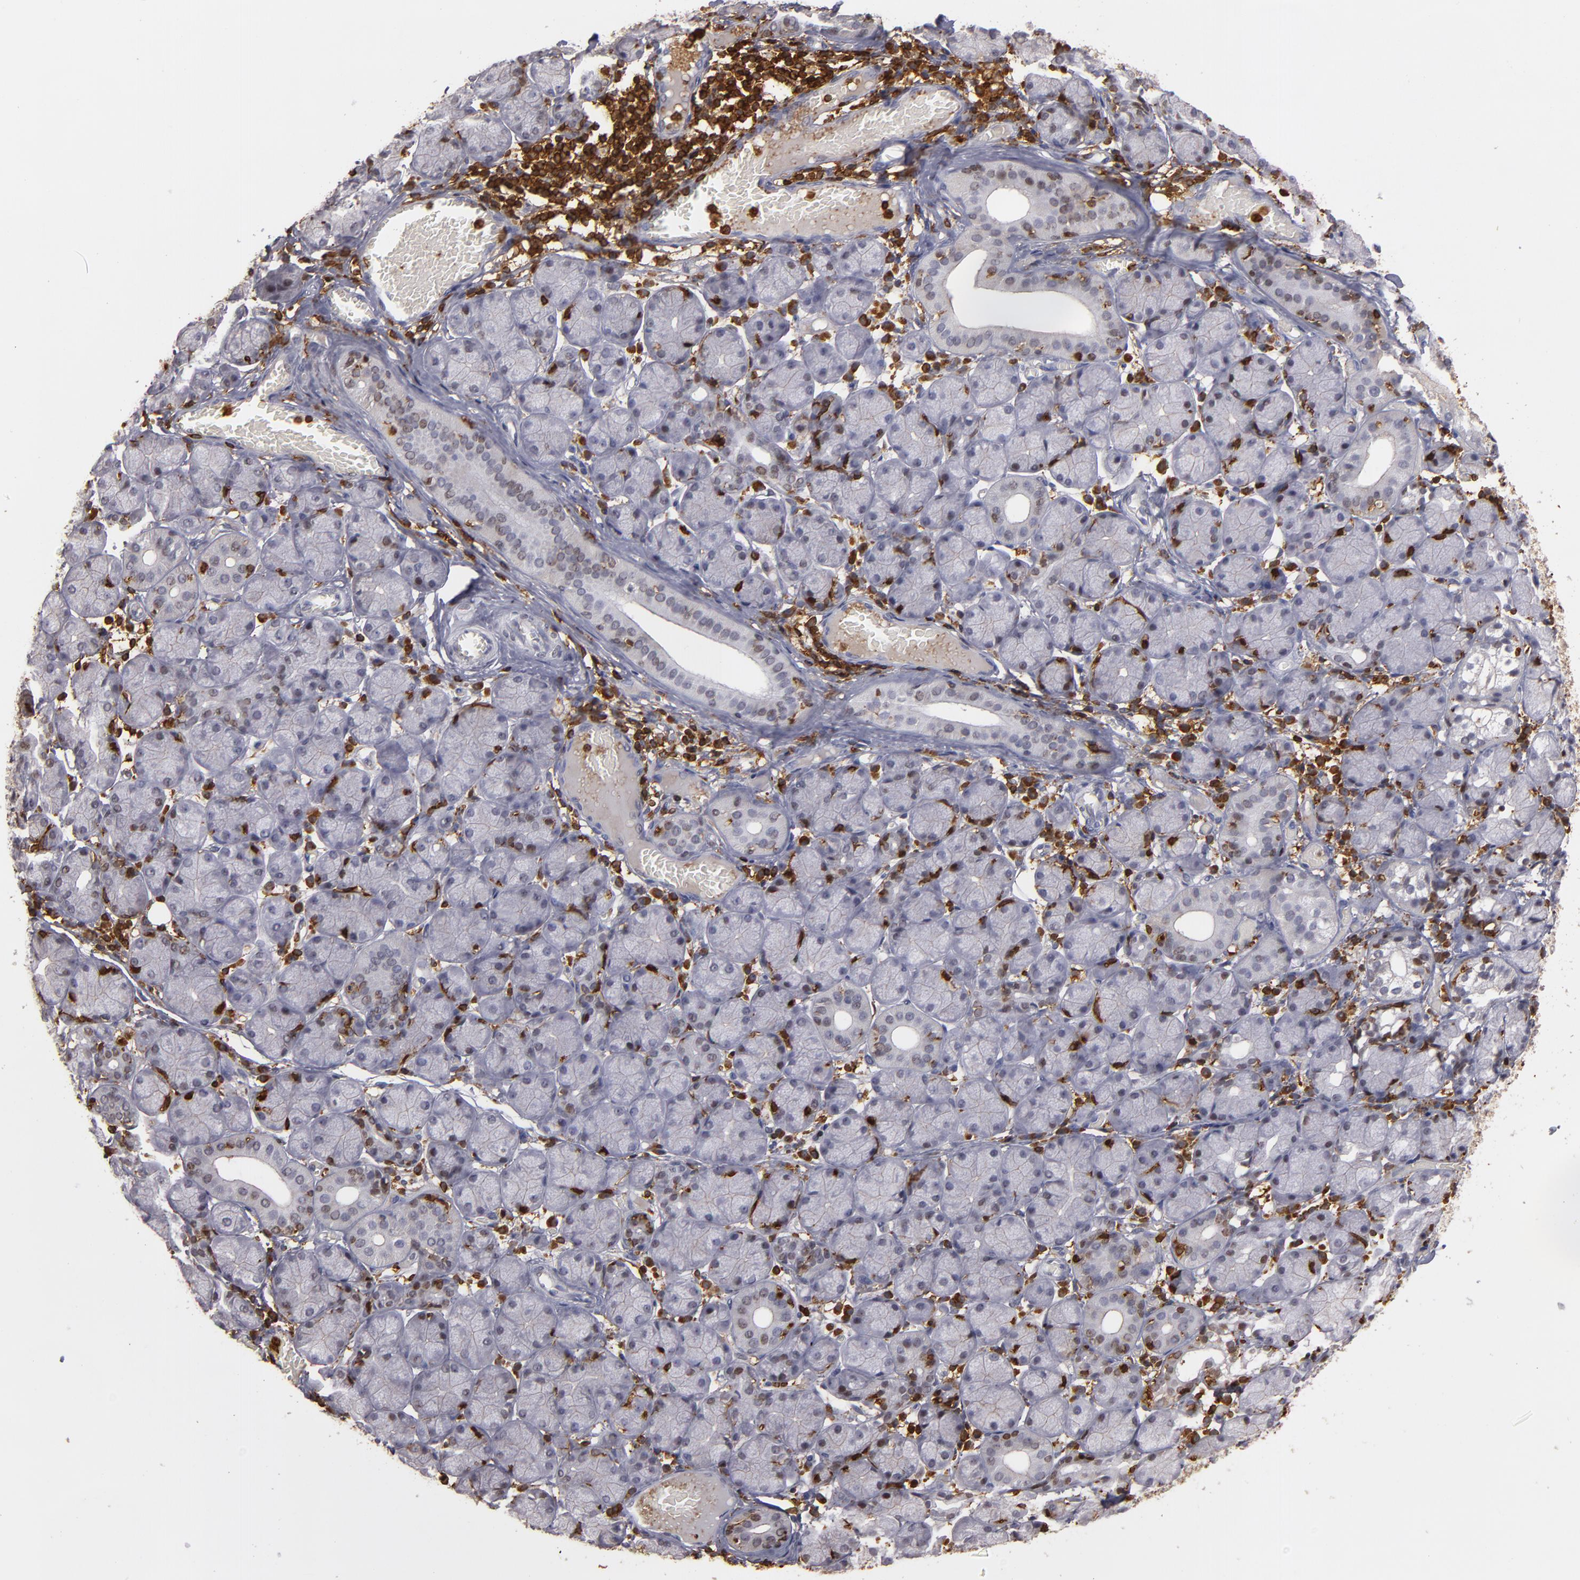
{"staining": {"intensity": "weak", "quantity": "<25%", "location": "nuclear"}, "tissue": "salivary gland", "cell_type": "Glandular cells", "image_type": "normal", "snomed": [{"axis": "morphology", "description": "Normal tissue, NOS"}, {"axis": "topography", "description": "Salivary gland"}], "caption": "Immunohistochemistry of normal salivary gland displays no positivity in glandular cells.", "gene": "WAS", "patient": {"sex": "female", "age": 24}}